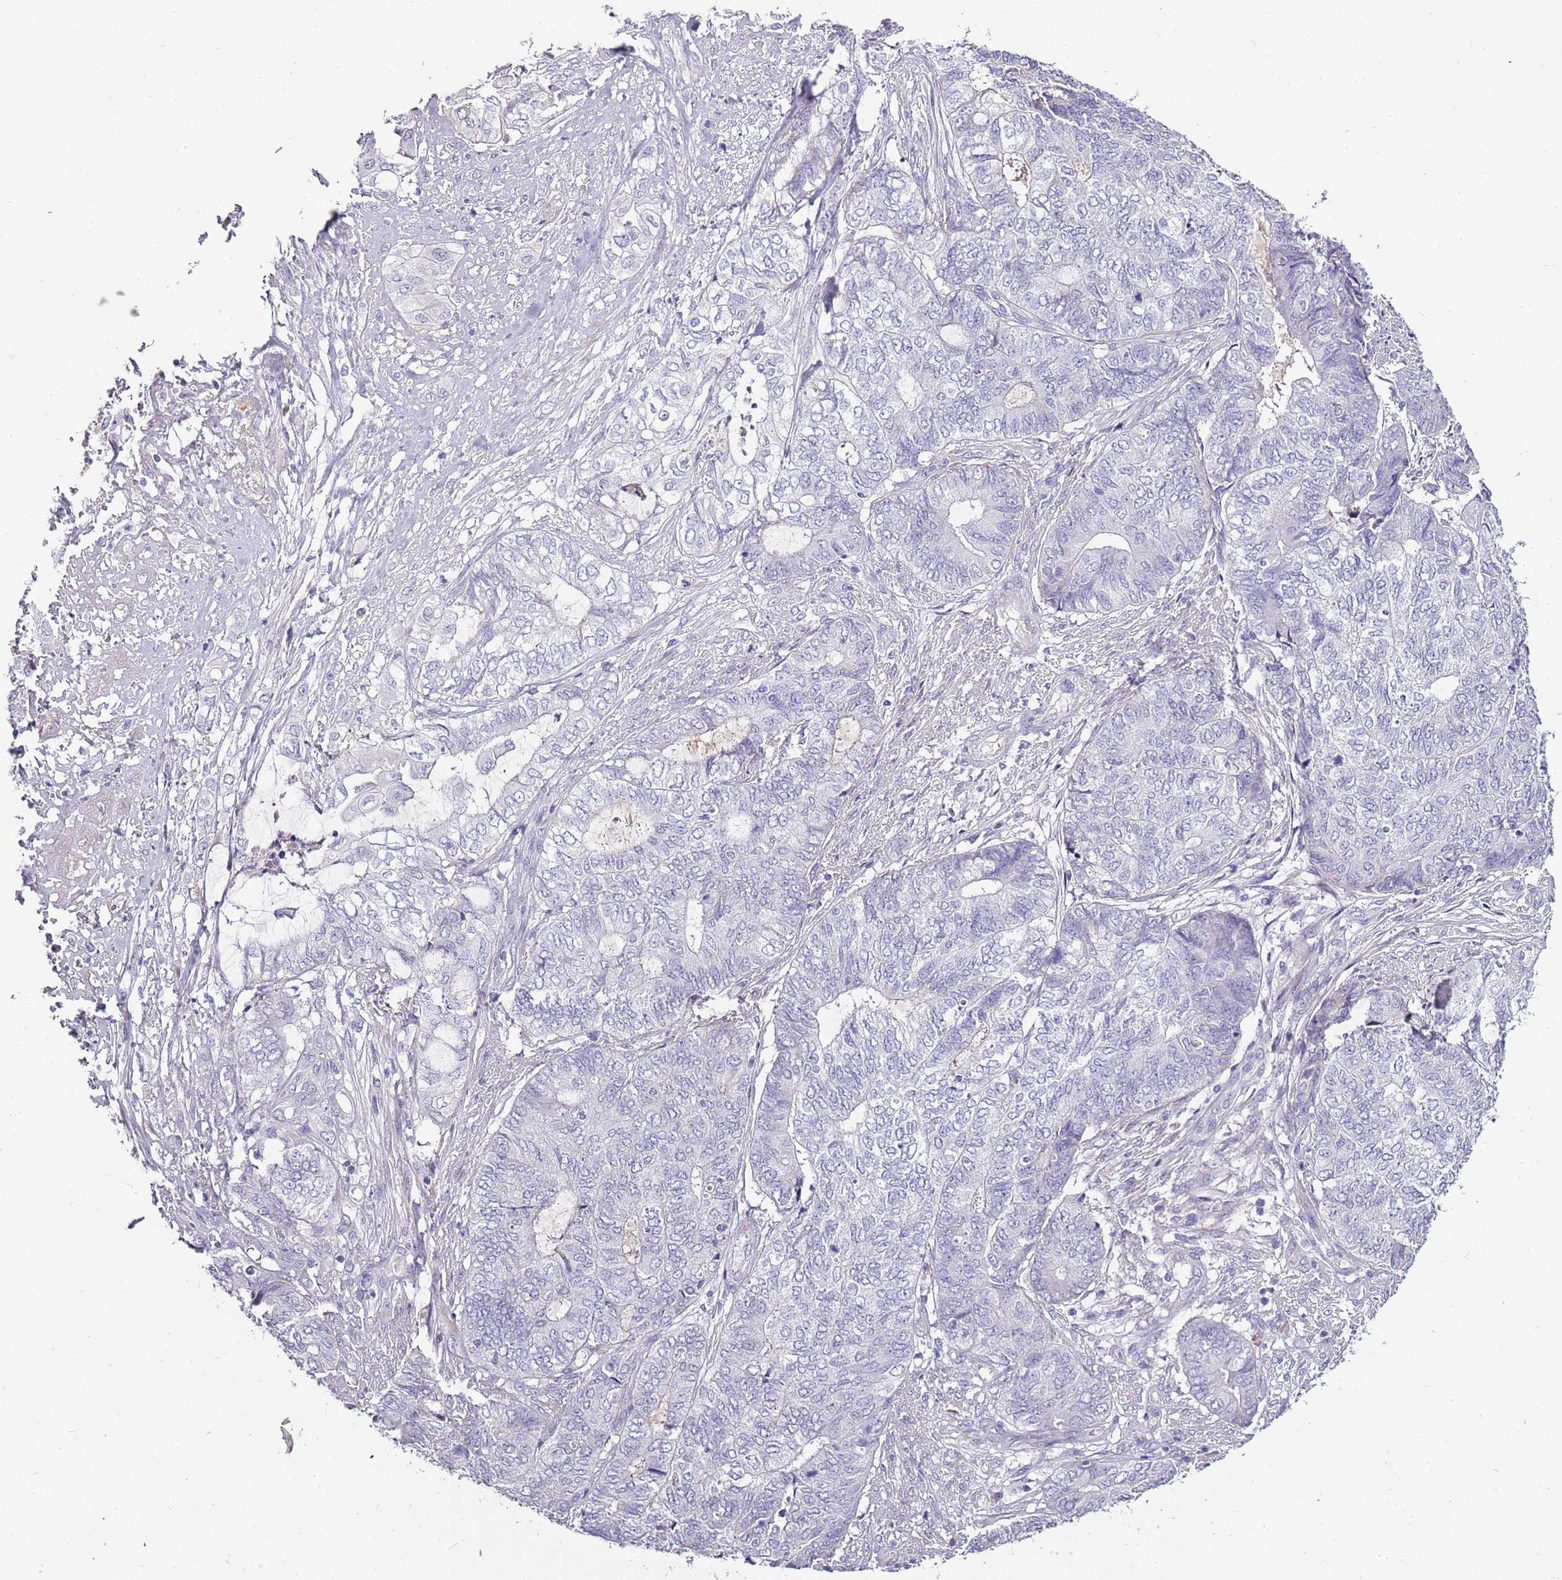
{"staining": {"intensity": "negative", "quantity": "none", "location": "none"}, "tissue": "endometrial cancer", "cell_type": "Tumor cells", "image_type": "cancer", "snomed": [{"axis": "morphology", "description": "Adenocarcinoma, NOS"}, {"axis": "topography", "description": "Uterus"}, {"axis": "topography", "description": "Endometrium"}], "caption": "High magnification brightfield microscopy of endometrial cancer (adenocarcinoma) stained with DAB (brown) and counterstained with hematoxylin (blue): tumor cells show no significant positivity.", "gene": "TNFRSF6B", "patient": {"sex": "female", "age": 70}}